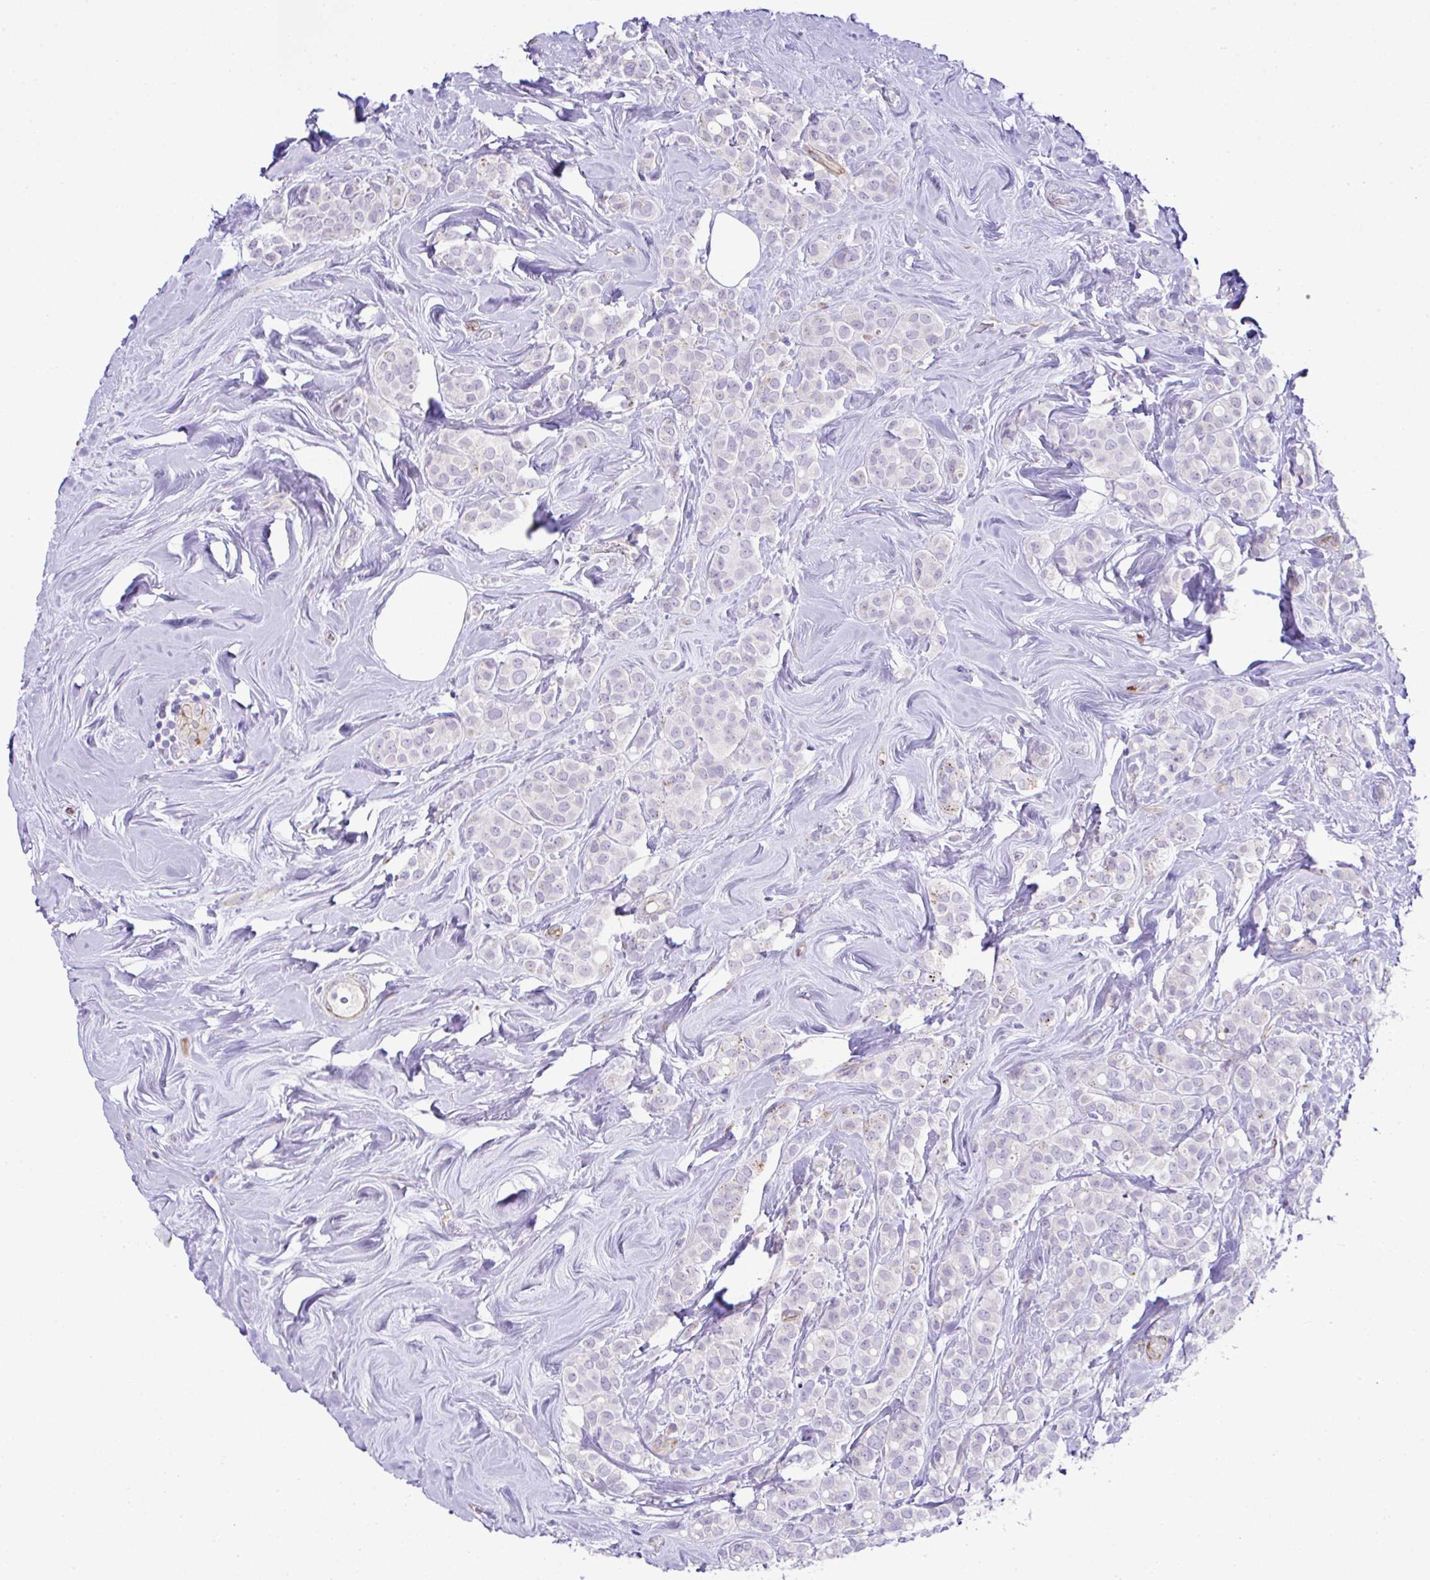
{"staining": {"intensity": "negative", "quantity": "none", "location": "none"}, "tissue": "breast cancer", "cell_type": "Tumor cells", "image_type": "cancer", "snomed": [{"axis": "morphology", "description": "Lobular carcinoma"}, {"axis": "topography", "description": "Breast"}], "caption": "Tumor cells show no significant protein staining in breast lobular carcinoma. The staining is performed using DAB brown chromogen with nuclei counter-stained in using hematoxylin.", "gene": "FBXO34", "patient": {"sex": "female", "age": 68}}